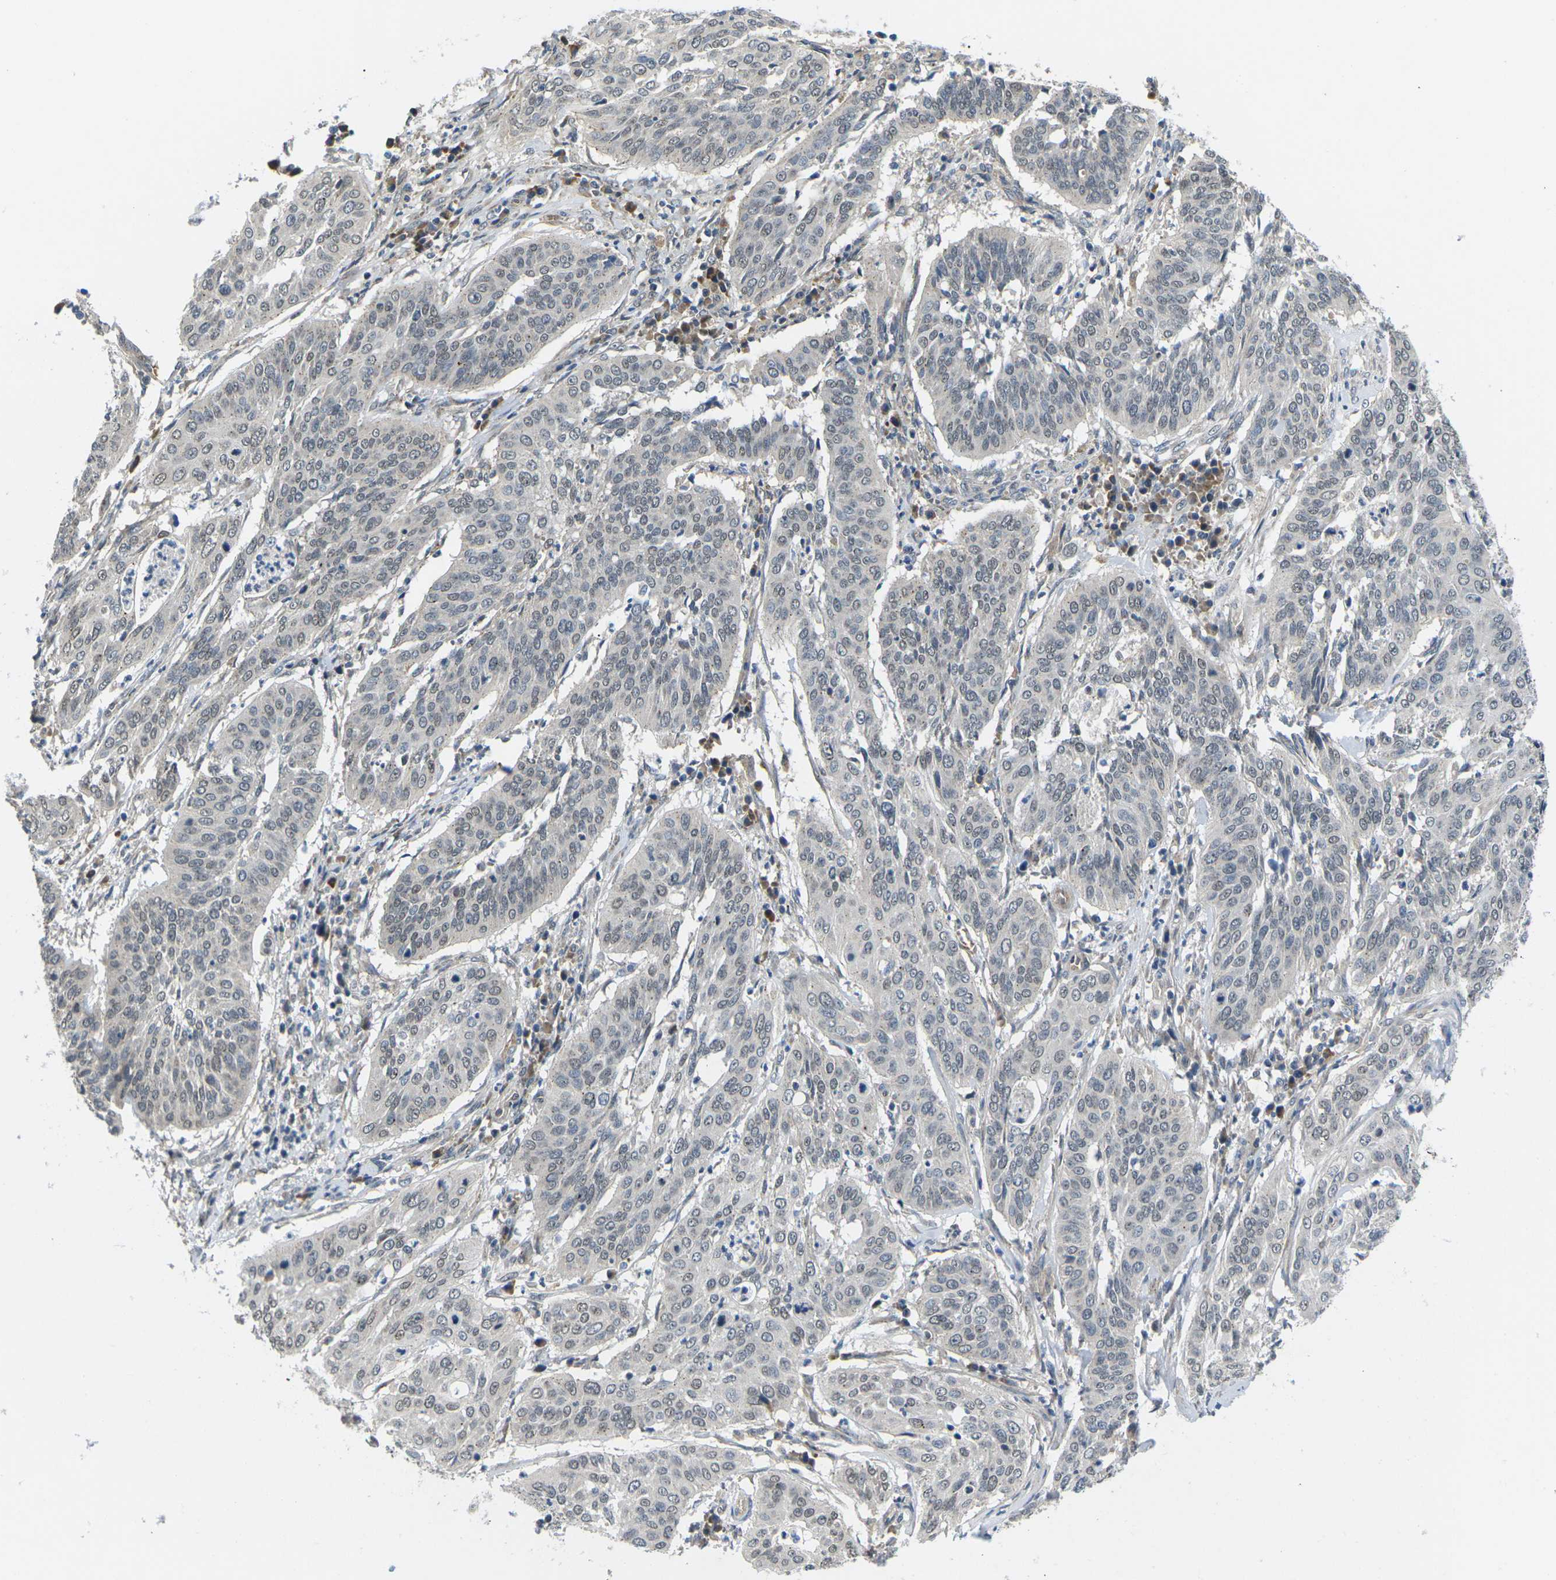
{"staining": {"intensity": "weak", "quantity": "<25%", "location": "nuclear"}, "tissue": "cervical cancer", "cell_type": "Tumor cells", "image_type": "cancer", "snomed": [{"axis": "morphology", "description": "Normal tissue, NOS"}, {"axis": "morphology", "description": "Squamous cell carcinoma, NOS"}, {"axis": "topography", "description": "Cervix"}], "caption": "Immunohistochemical staining of cervical cancer demonstrates no significant expression in tumor cells.", "gene": "ERBB4", "patient": {"sex": "female", "age": 39}}